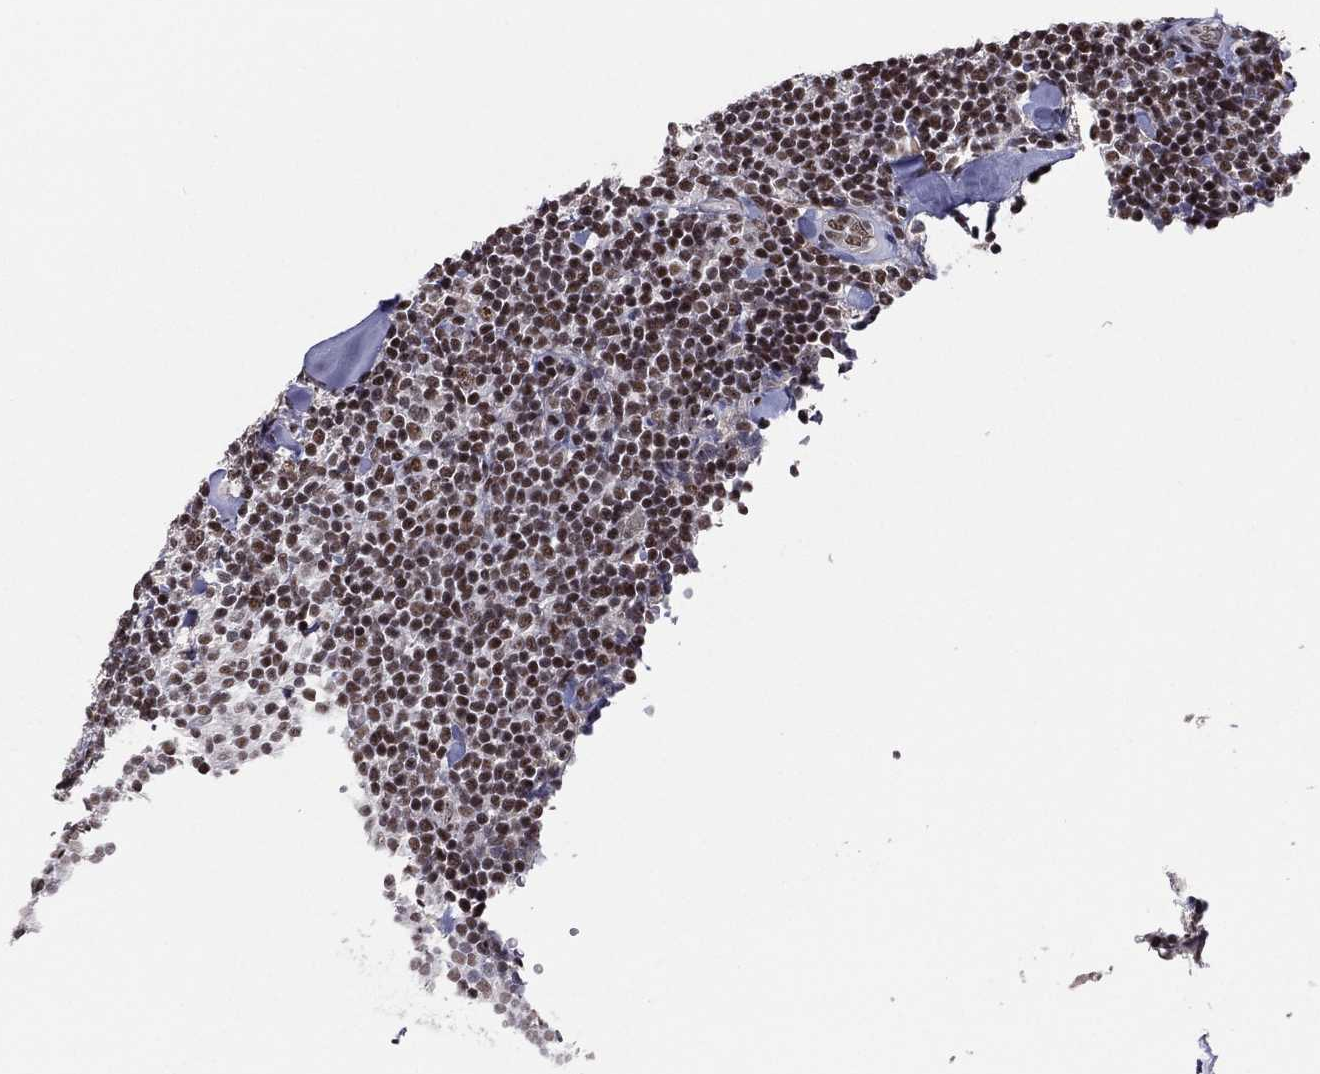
{"staining": {"intensity": "strong", "quantity": "<25%", "location": "nuclear"}, "tissue": "lymphoma", "cell_type": "Tumor cells", "image_type": "cancer", "snomed": [{"axis": "morphology", "description": "Malignant lymphoma, non-Hodgkin's type, Low grade"}, {"axis": "topography", "description": "Lymph node"}], "caption": "High-magnification brightfield microscopy of malignant lymphoma, non-Hodgkin's type (low-grade) stained with DAB (3,3'-diaminobenzidine) (brown) and counterstained with hematoxylin (blue). tumor cells exhibit strong nuclear expression is appreciated in approximately<25% of cells.", "gene": "GPALPP1", "patient": {"sex": "female", "age": 56}}